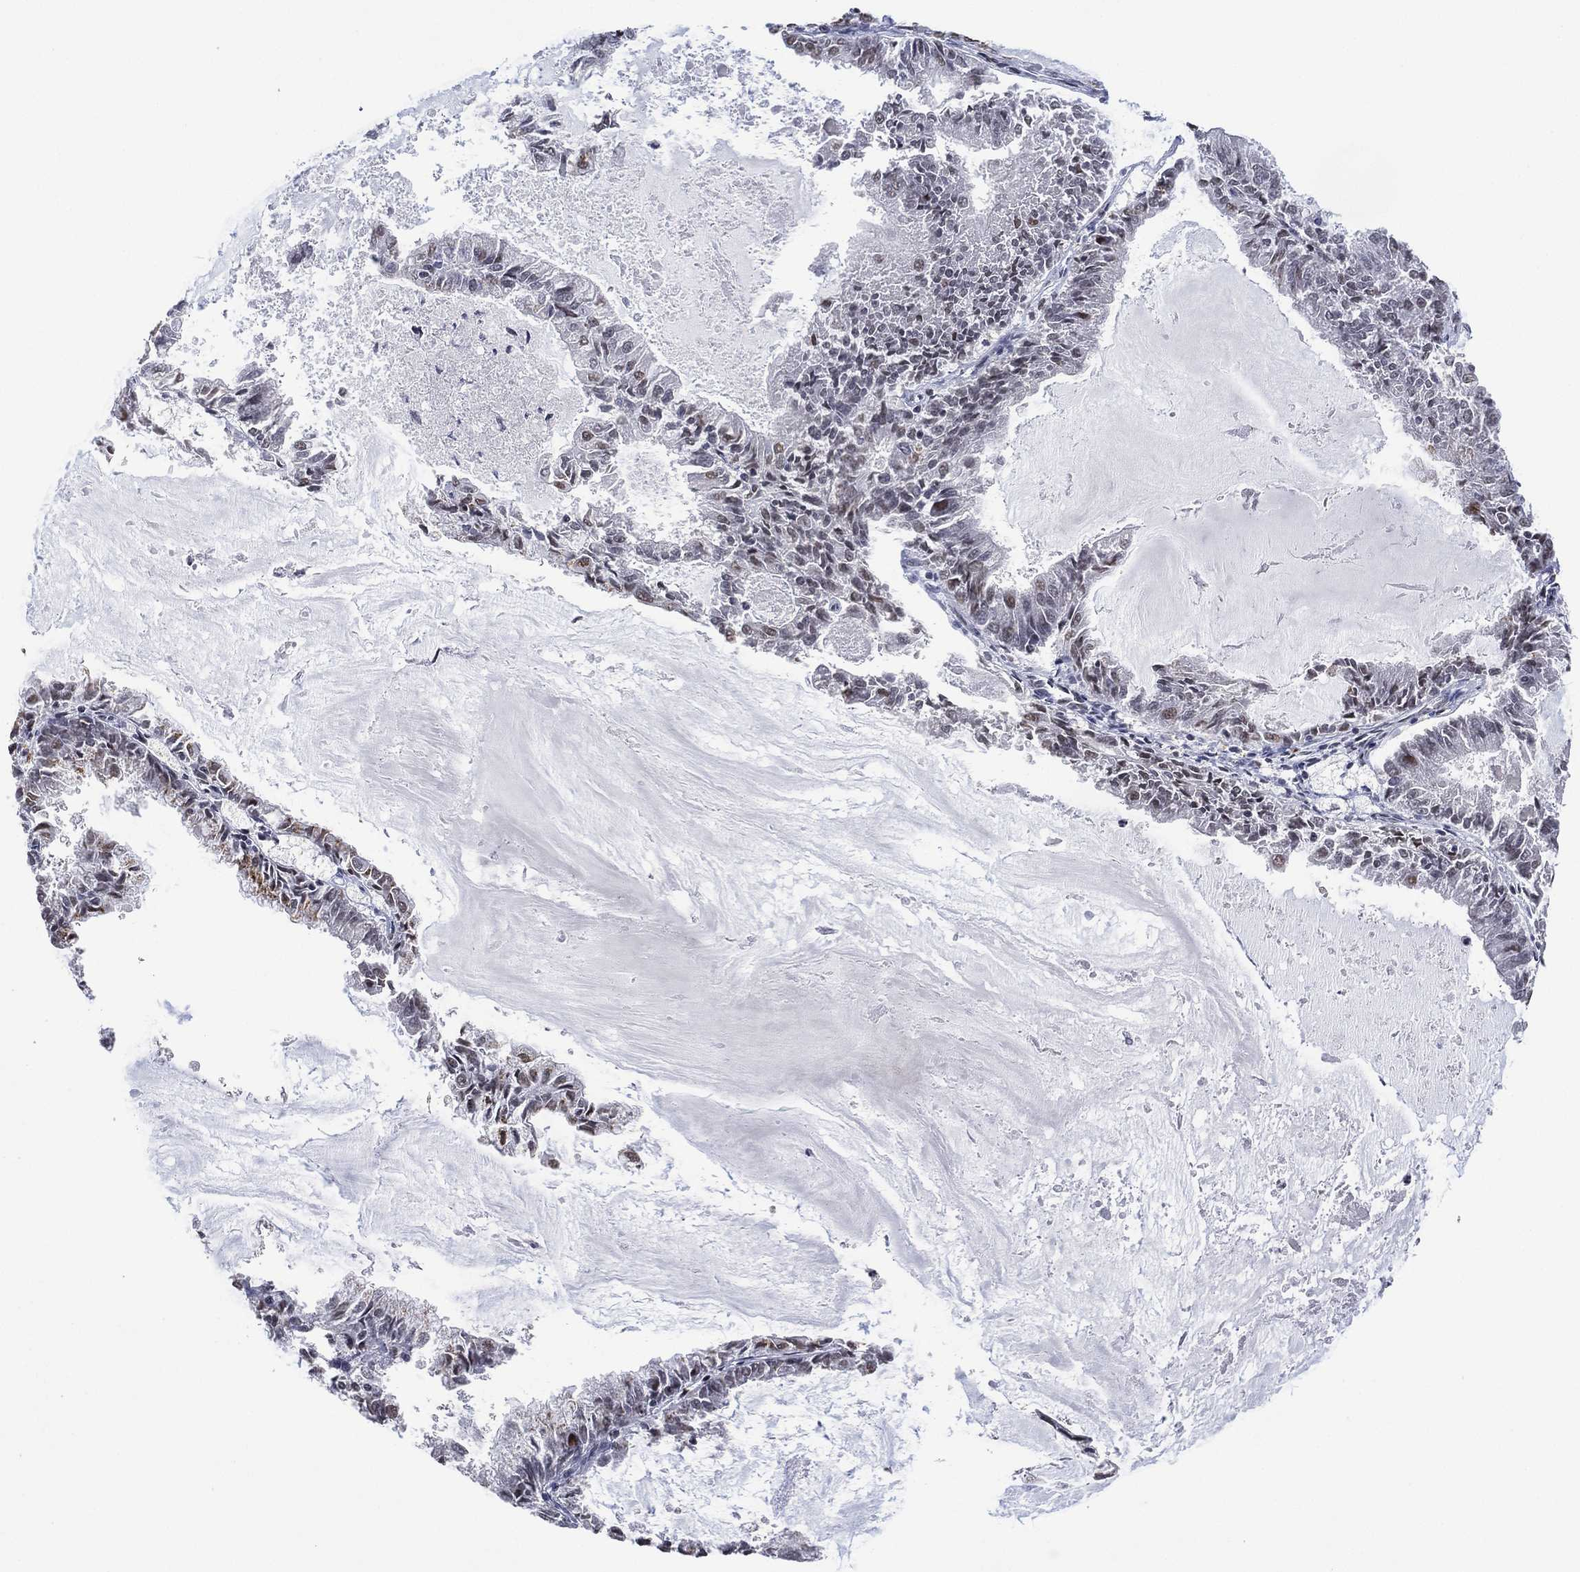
{"staining": {"intensity": "negative", "quantity": "none", "location": "none"}, "tissue": "endometrial cancer", "cell_type": "Tumor cells", "image_type": "cancer", "snomed": [{"axis": "morphology", "description": "Adenocarcinoma, NOS"}, {"axis": "topography", "description": "Endometrium"}], "caption": "IHC image of endometrial cancer (adenocarcinoma) stained for a protein (brown), which demonstrates no expression in tumor cells.", "gene": "EHMT1", "patient": {"sex": "female", "age": 57}}